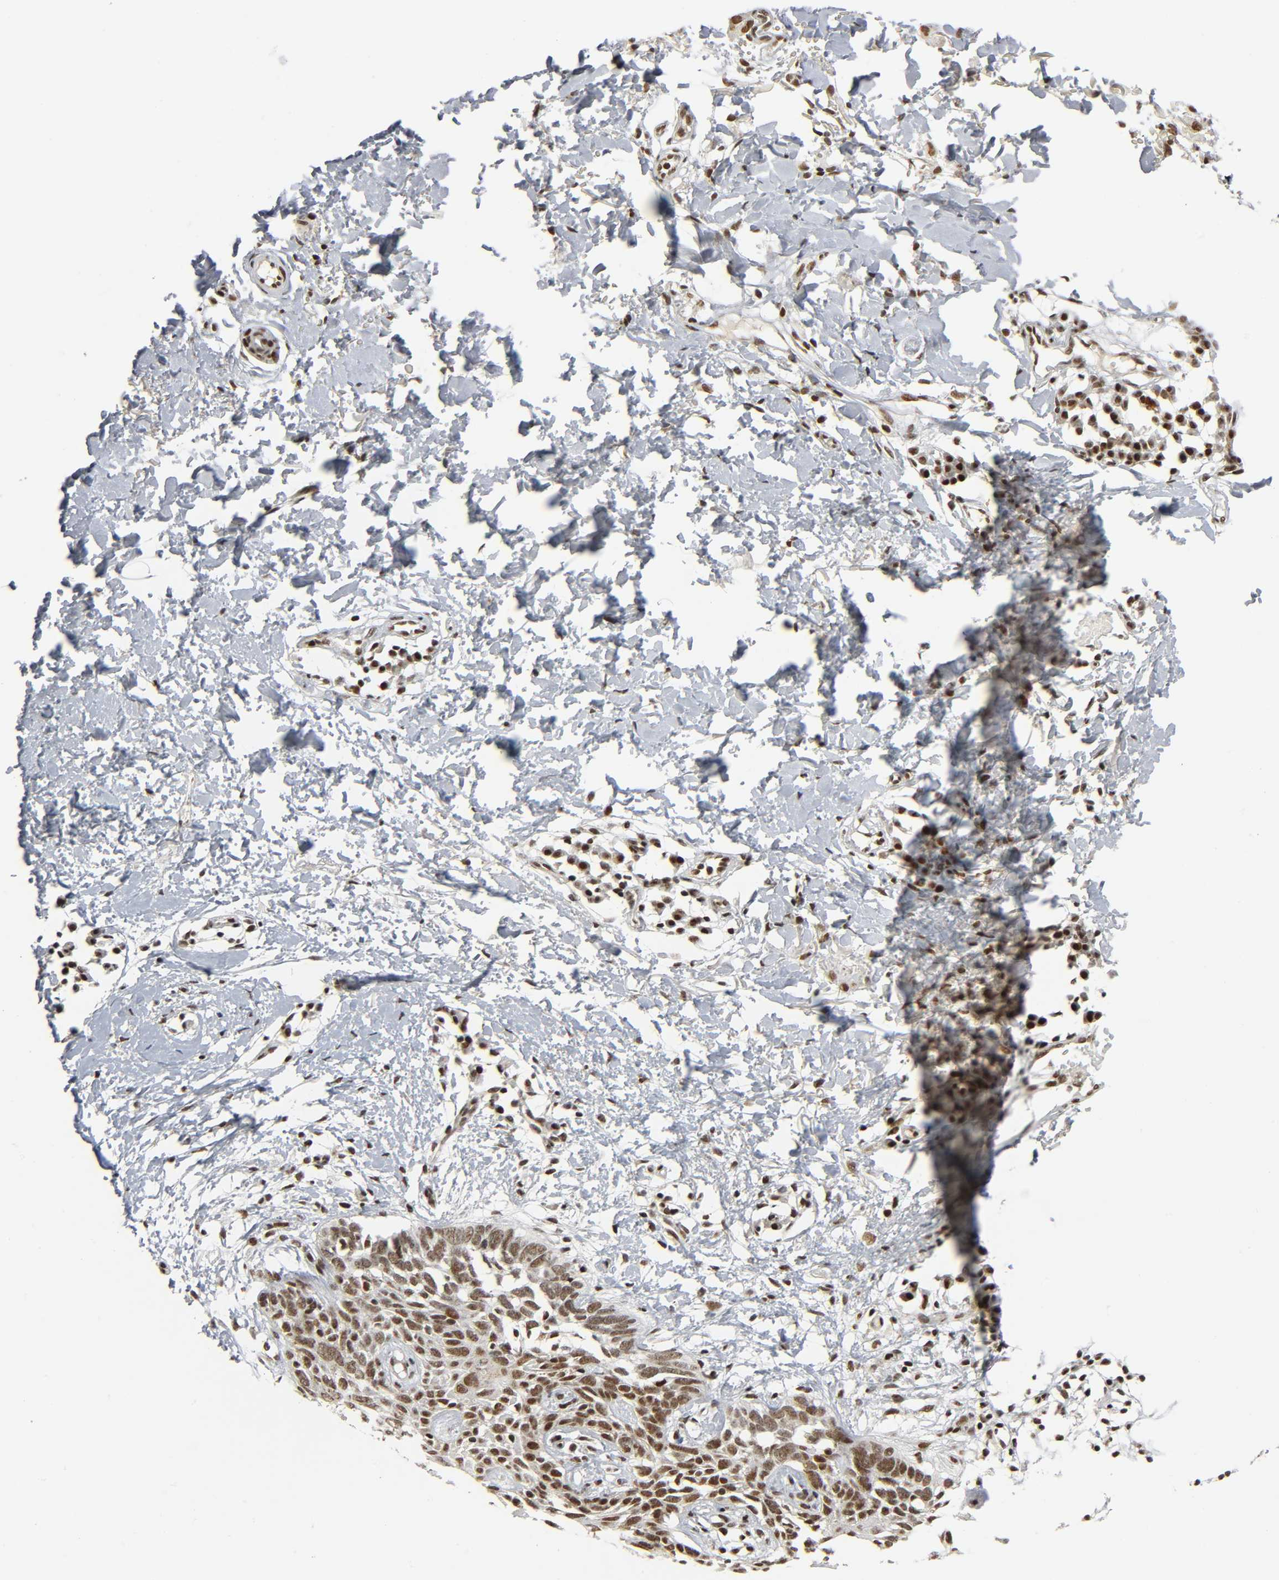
{"staining": {"intensity": "strong", "quantity": ">75%", "location": "nuclear"}, "tissue": "skin cancer", "cell_type": "Tumor cells", "image_type": "cancer", "snomed": [{"axis": "morphology", "description": "Normal tissue, NOS"}, {"axis": "morphology", "description": "Basal cell carcinoma"}, {"axis": "topography", "description": "Skin"}], "caption": "This is an image of immunohistochemistry staining of basal cell carcinoma (skin), which shows strong positivity in the nuclear of tumor cells.", "gene": "CDK9", "patient": {"sex": "male", "age": 77}}